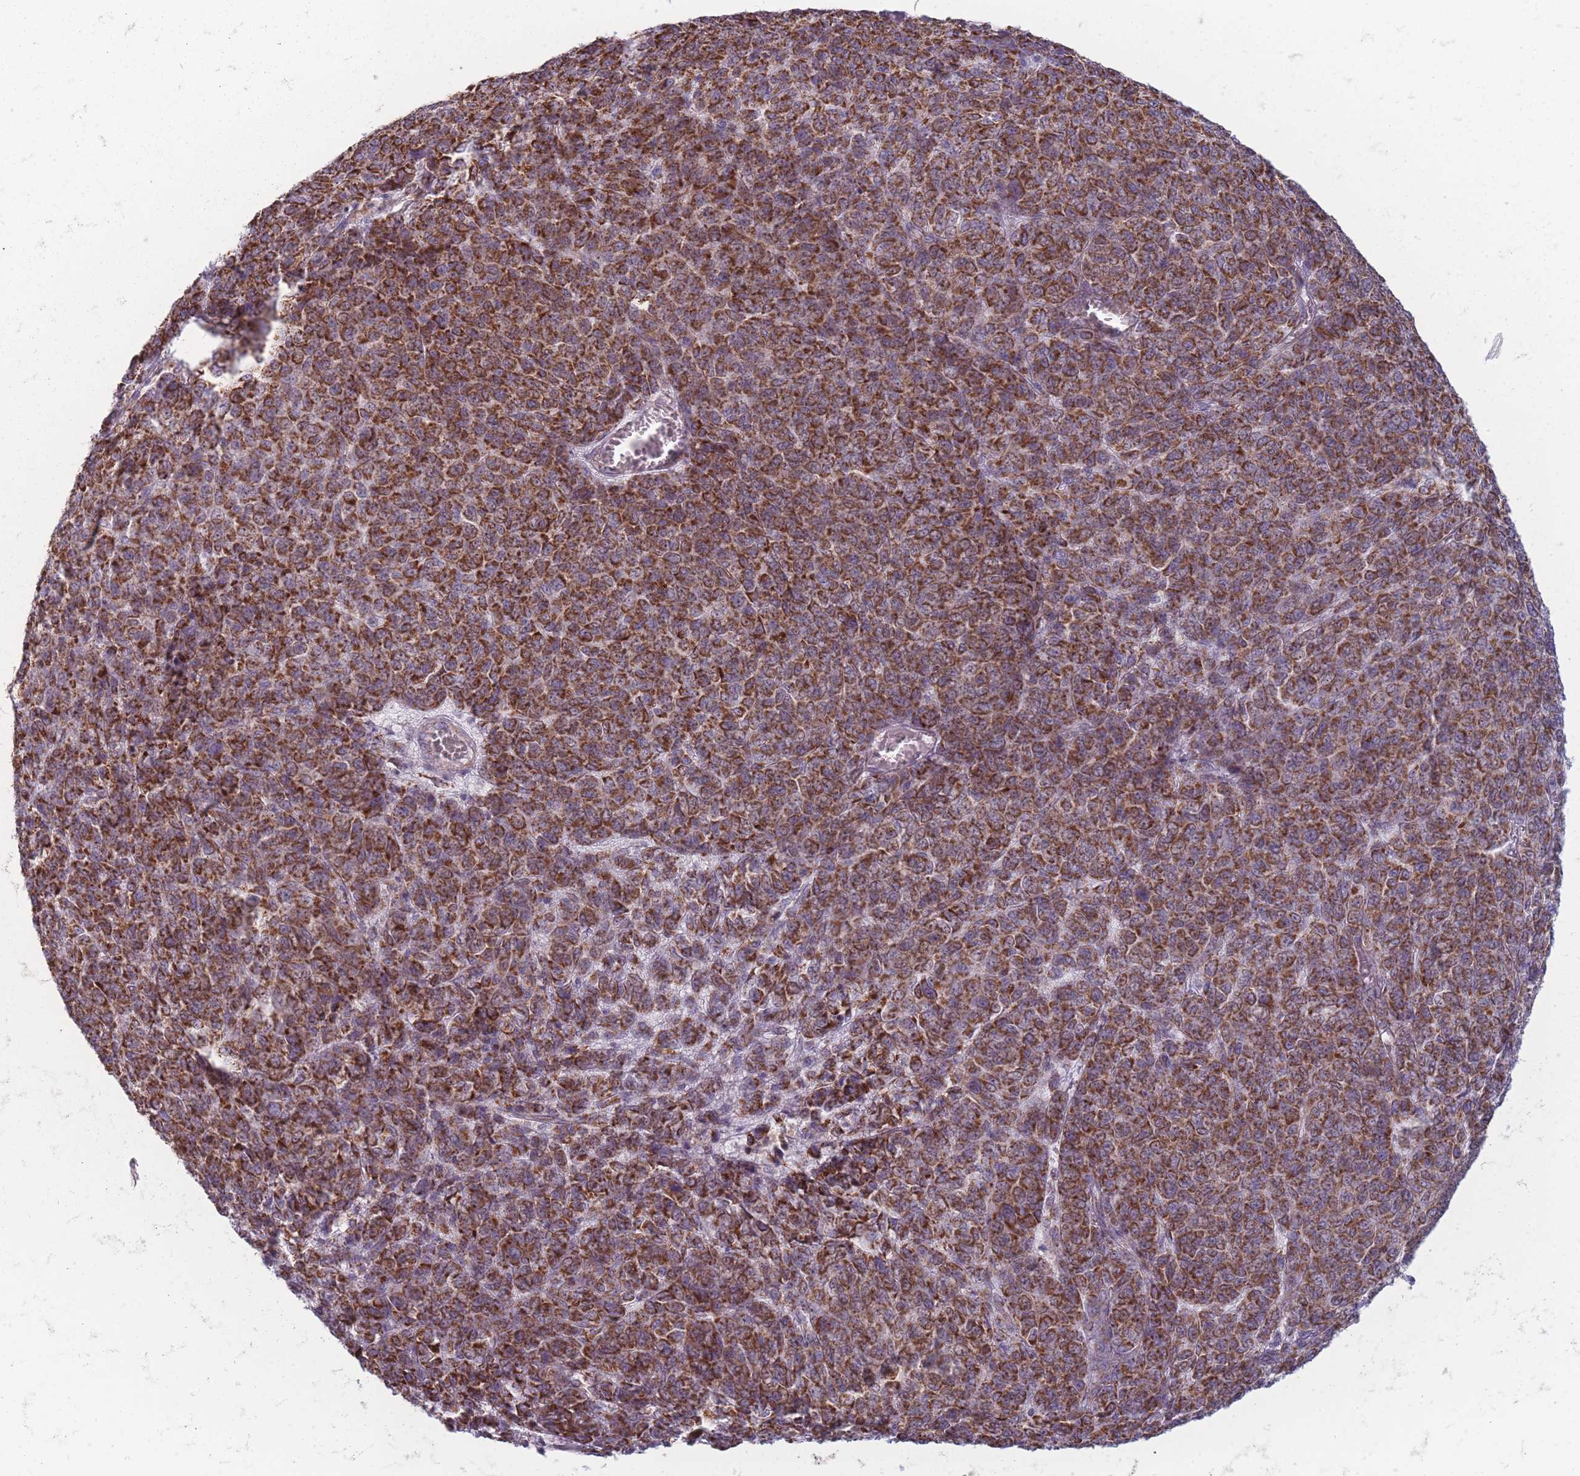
{"staining": {"intensity": "strong", "quantity": ">75%", "location": "cytoplasmic/membranous"}, "tissue": "melanoma", "cell_type": "Tumor cells", "image_type": "cancer", "snomed": [{"axis": "morphology", "description": "Malignant melanoma, NOS"}, {"axis": "topography", "description": "Skin"}], "caption": "Immunohistochemistry (IHC) (DAB) staining of human melanoma displays strong cytoplasmic/membranous protein expression in approximately >75% of tumor cells. Immunohistochemistry stains the protein of interest in brown and the nuclei are stained blue.", "gene": "DCHS1", "patient": {"sex": "male", "age": 49}}